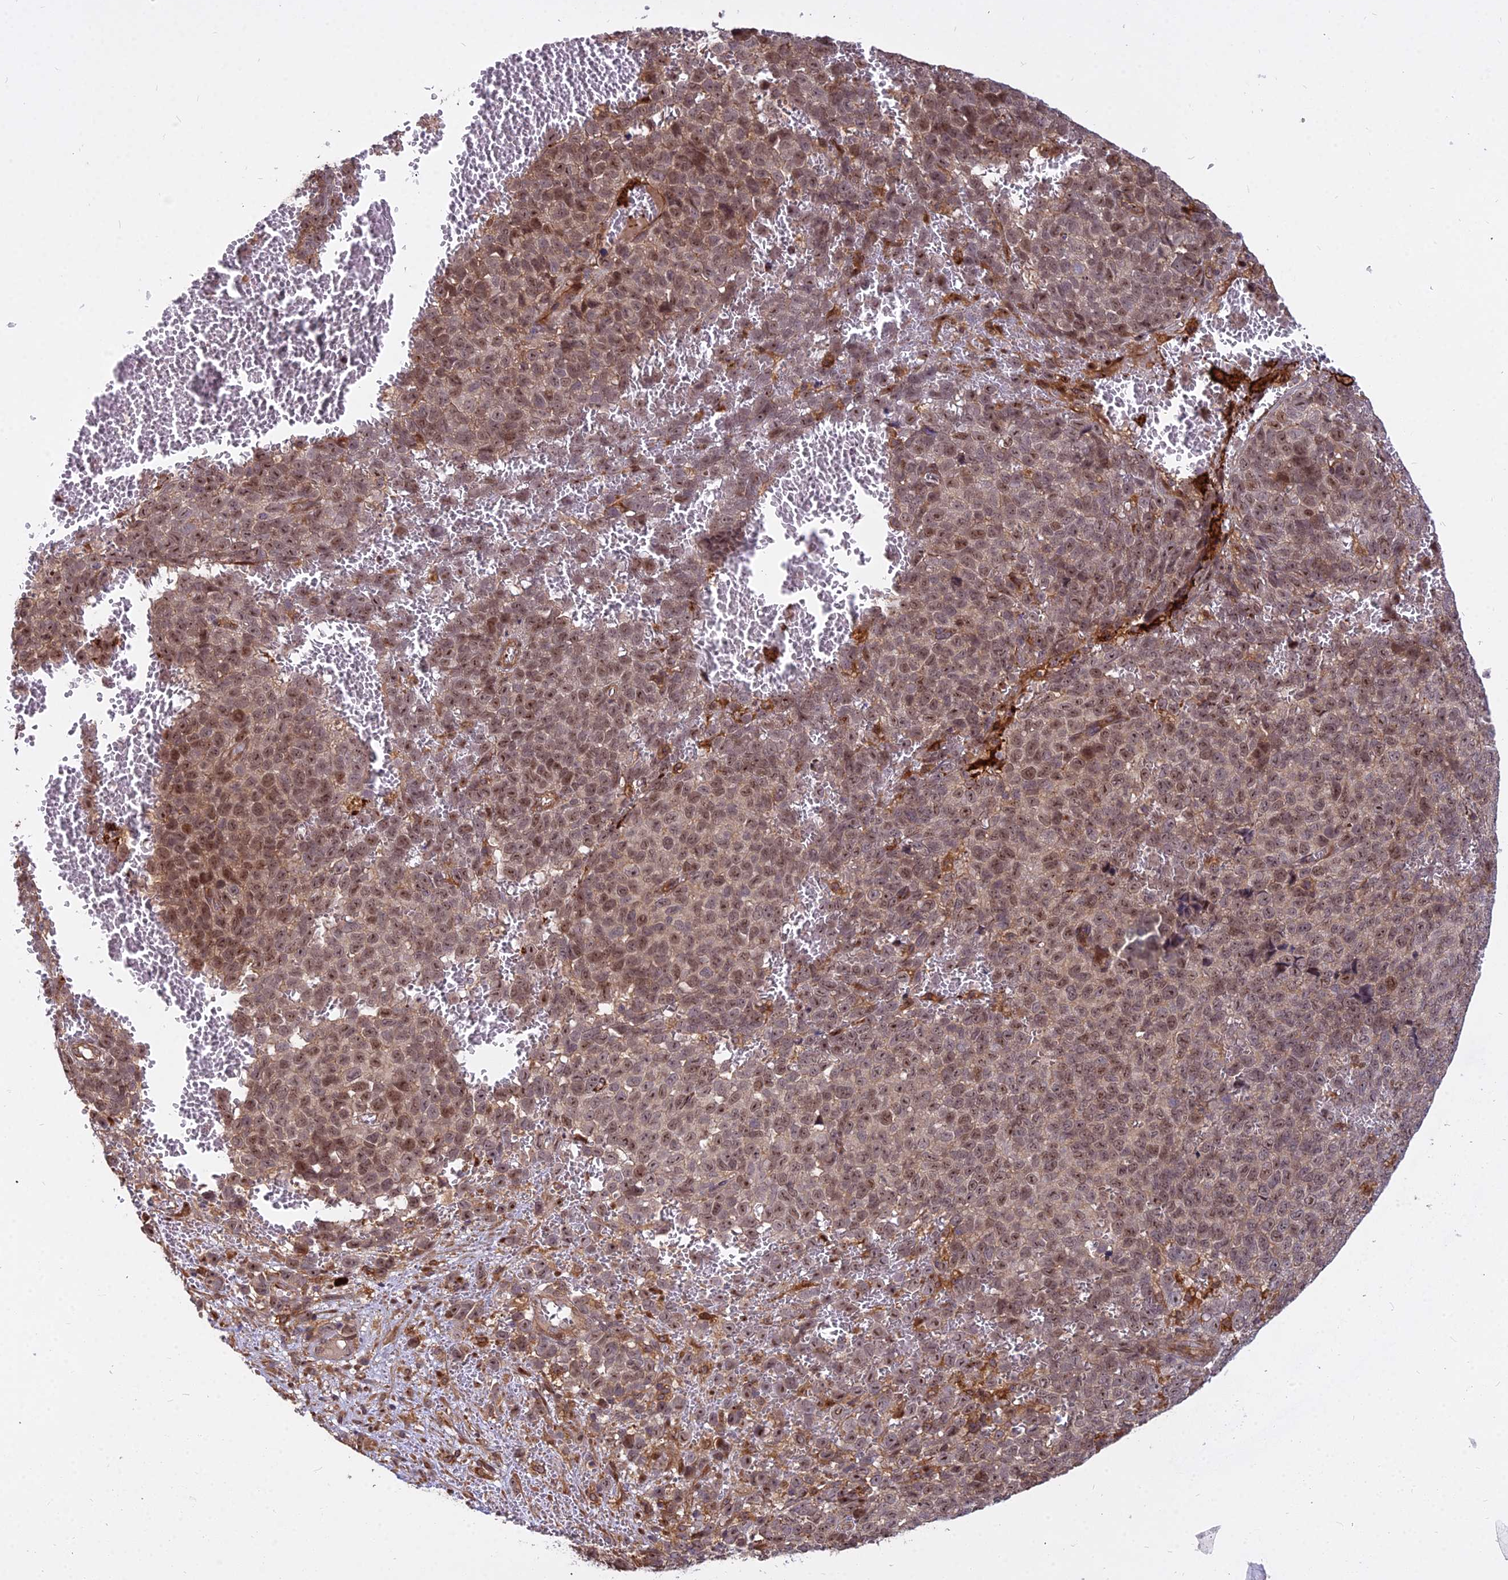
{"staining": {"intensity": "moderate", "quantity": ">75%", "location": "nuclear"}, "tissue": "melanoma", "cell_type": "Tumor cells", "image_type": "cancer", "snomed": [{"axis": "morphology", "description": "Malignant melanoma, NOS"}, {"axis": "topography", "description": "Nose, NOS"}], "caption": "Malignant melanoma was stained to show a protein in brown. There is medium levels of moderate nuclear staining in approximately >75% of tumor cells.", "gene": "TCEA3", "patient": {"sex": "female", "age": 48}}